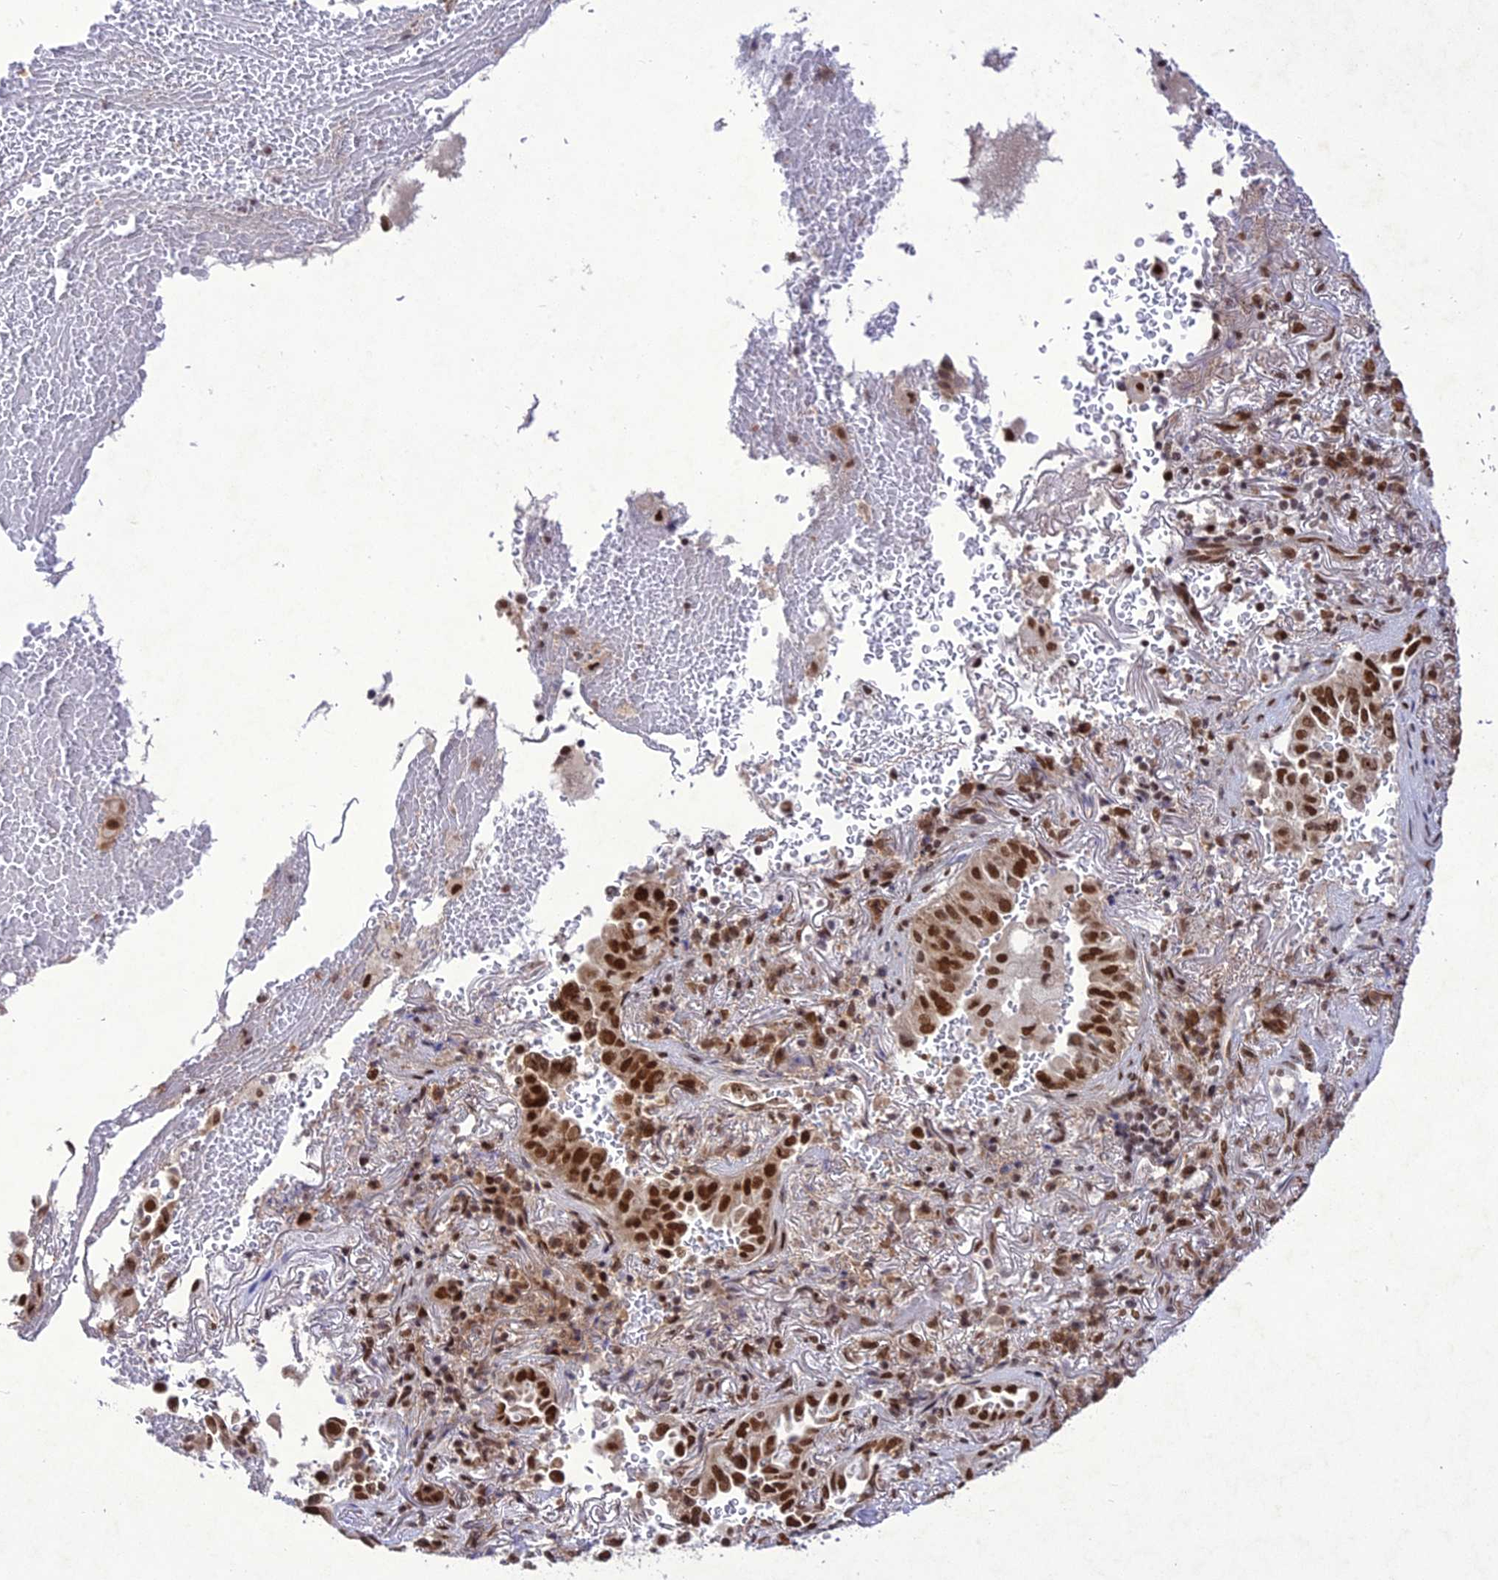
{"staining": {"intensity": "strong", "quantity": ">75%", "location": "nuclear"}, "tissue": "lung cancer", "cell_type": "Tumor cells", "image_type": "cancer", "snomed": [{"axis": "morphology", "description": "Adenocarcinoma, NOS"}, {"axis": "topography", "description": "Lung"}], "caption": "Lung cancer (adenocarcinoma) tissue shows strong nuclear expression in about >75% of tumor cells The staining was performed using DAB to visualize the protein expression in brown, while the nuclei were stained in blue with hematoxylin (Magnification: 20x).", "gene": "DDX1", "patient": {"sex": "female", "age": 69}}